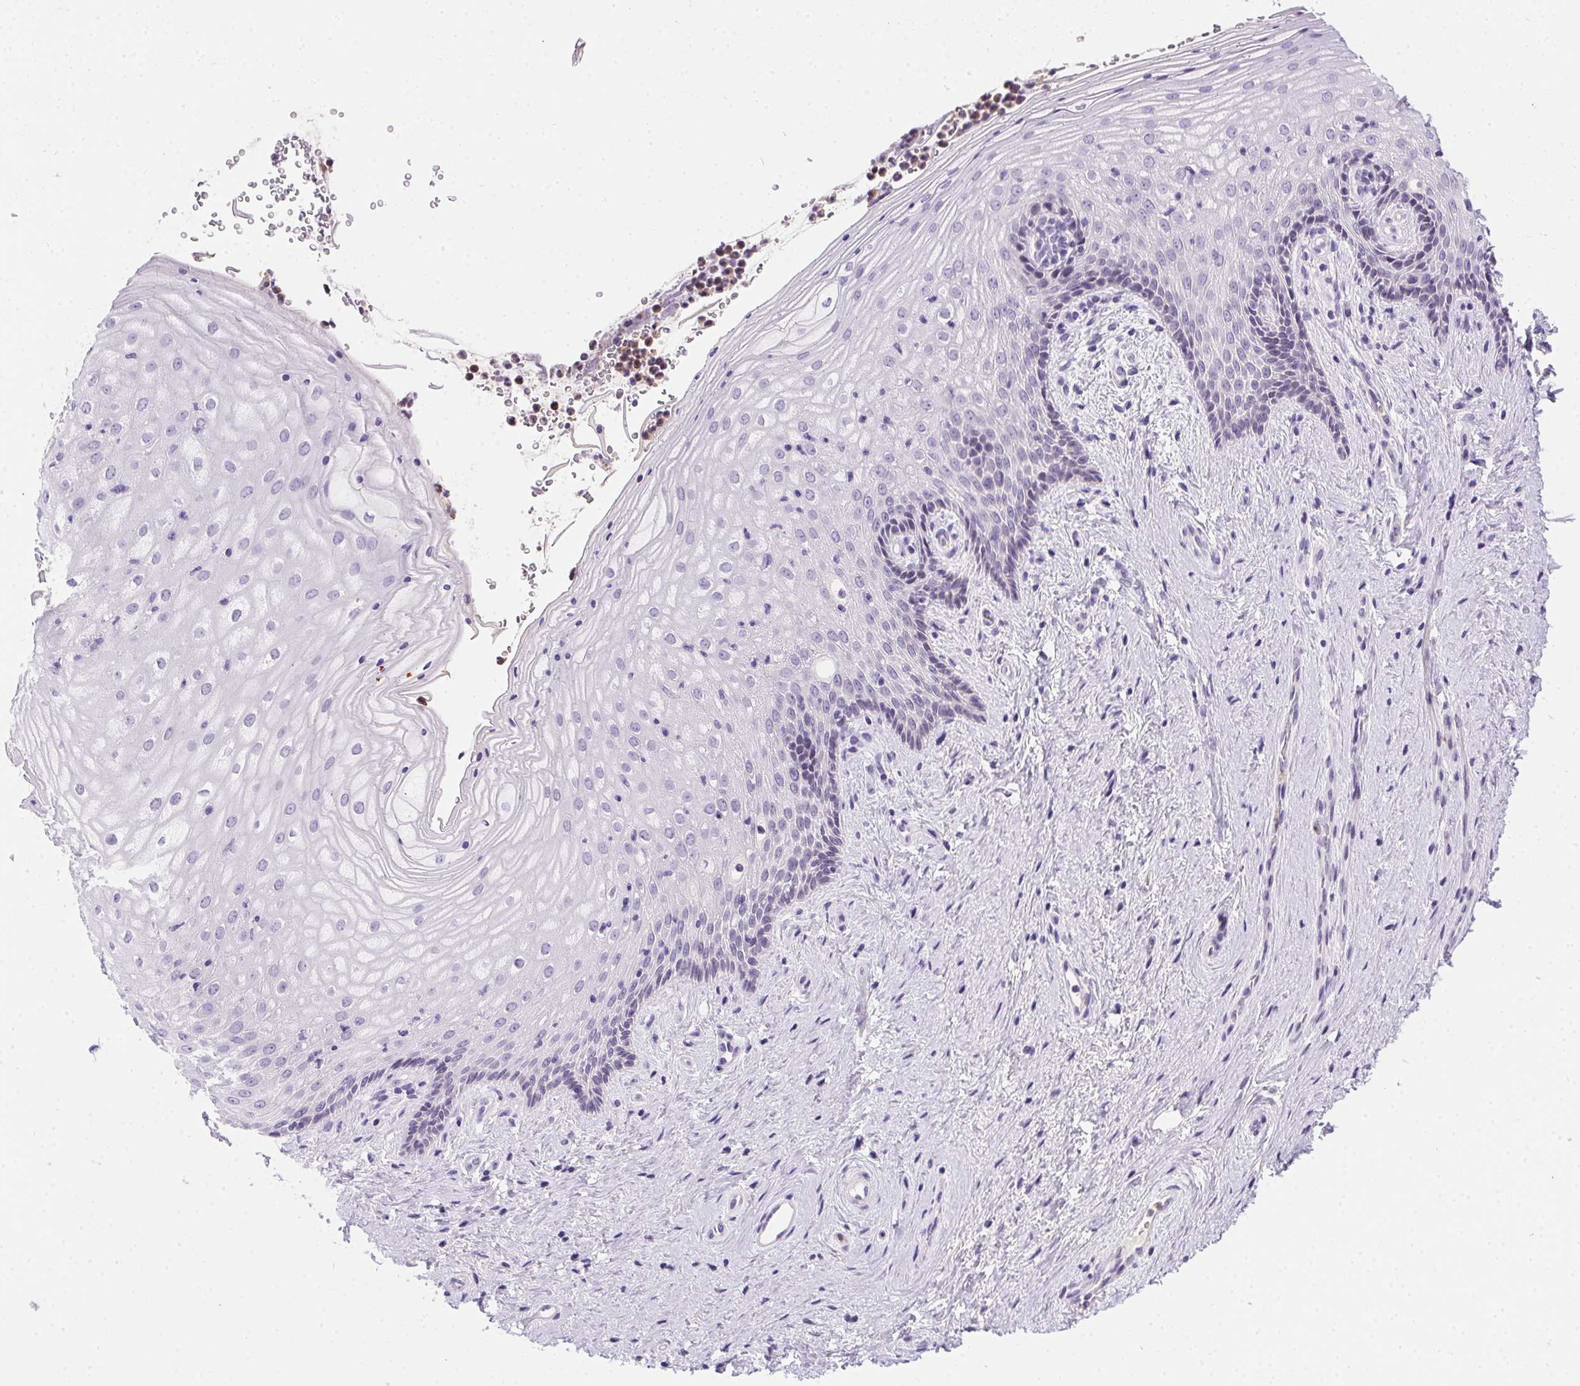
{"staining": {"intensity": "negative", "quantity": "none", "location": "none"}, "tissue": "vagina", "cell_type": "Squamous epithelial cells", "image_type": "normal", "snomed": [{"axis": "morphology", "description": "Normal tissue, NOS"}, {"axis": "topography", "description": "Vagina"}], "caption": "IHC image of normal human vagina stained for a protein (brown), which displays no staining in squamous epithelial cells.", "gene": "SSTR4", "patient": {"sex": "female", "age": 45}}